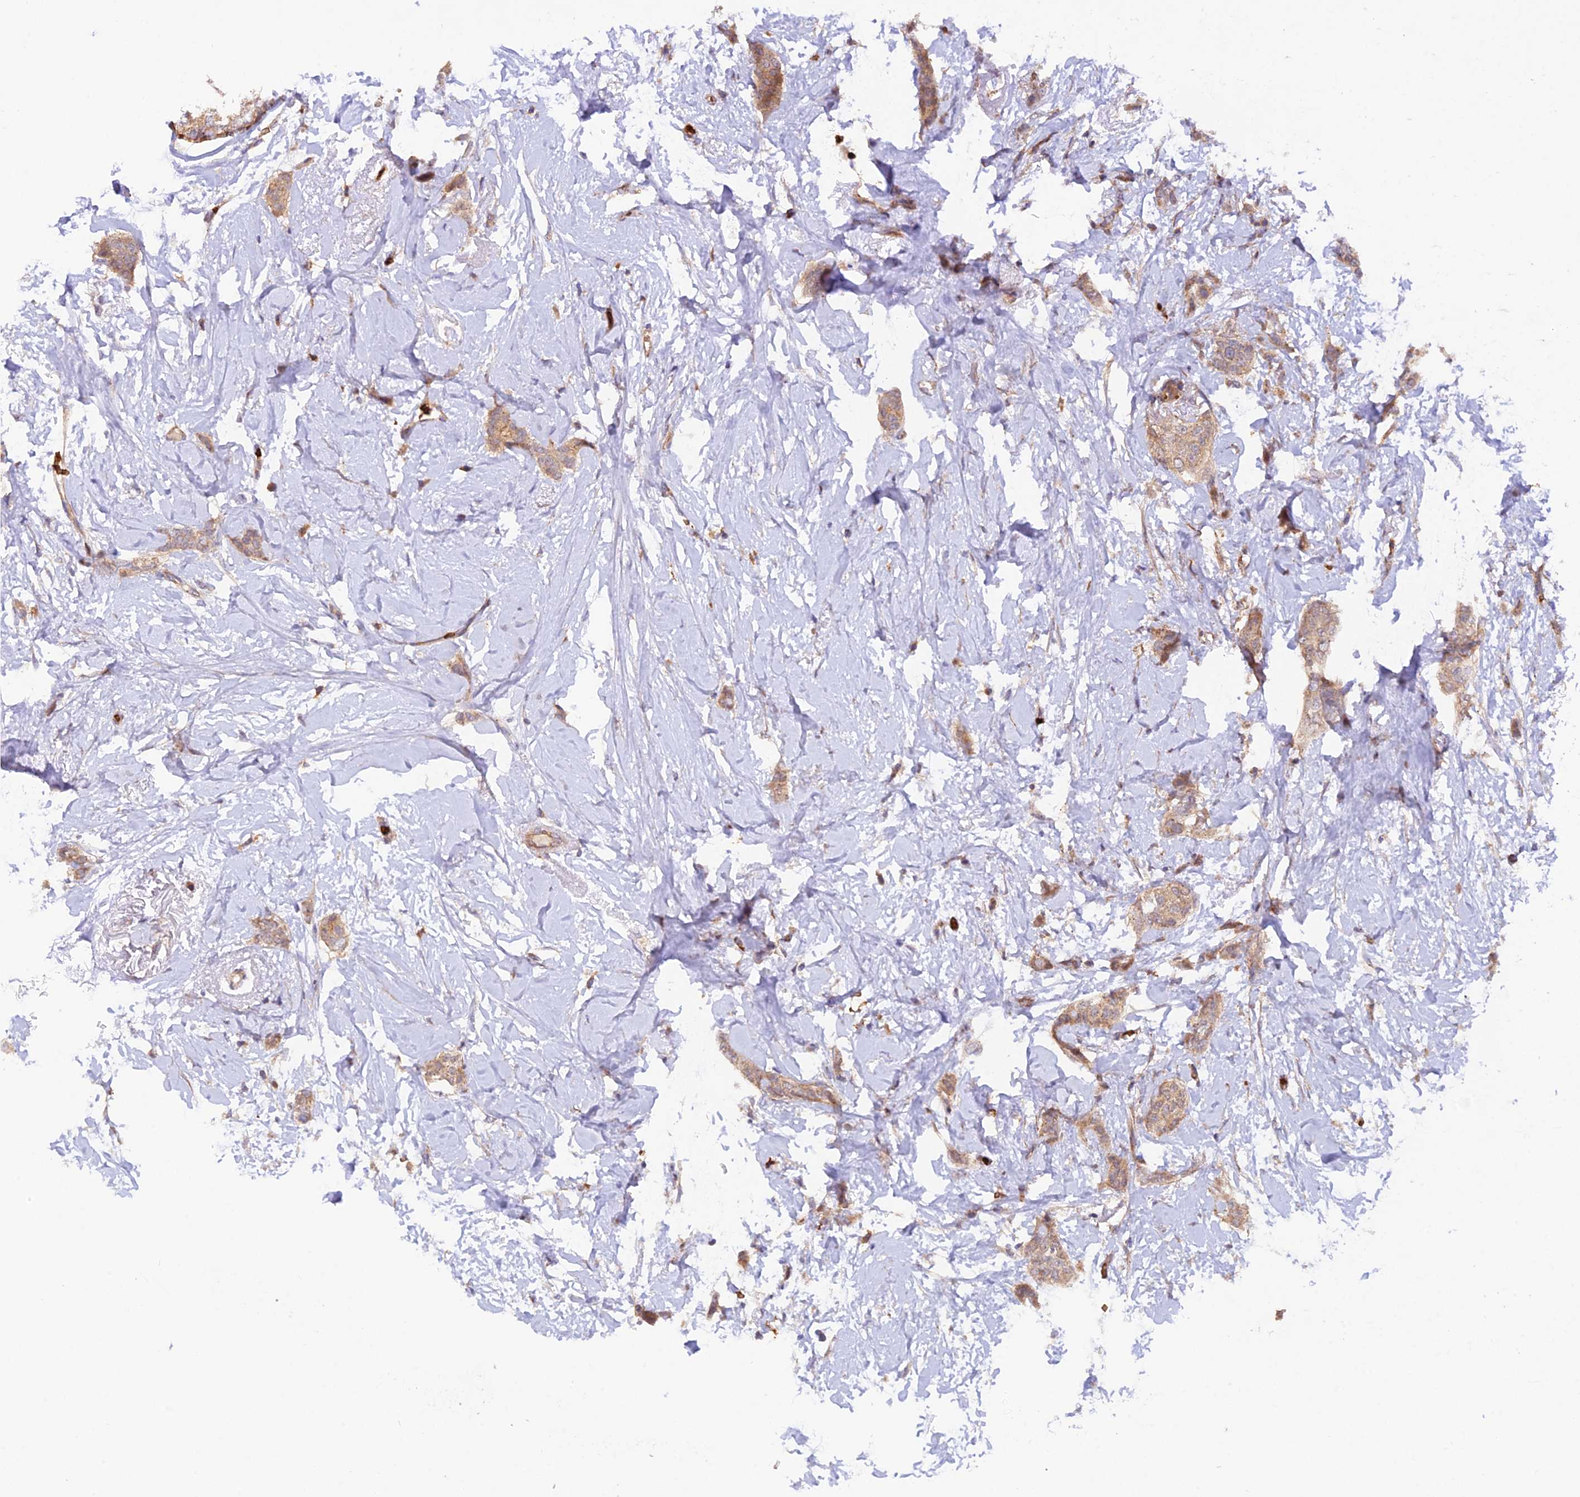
{"staining": {"intensity": "weak", "quantity": ">75%", "location": "cytoplasmic/membranous"}, "tissue": "breast cancer", "cell_type": "Tumor cells", "image_type": "cancer", "snomed": [{"axis": "morphology", "description": "Duct carcinoma"}, {"axis": "topography", "description": "Breast"}], "caption": "High-power microscopy captured an immunohistochemistry photomicrograph of breast invasive ductal carcinoma, revealing weak cytoplasmic/membranous expression in approximately >75% of tumor cells.", "gene": "WDFY4", "patient": {"sex": "female", "age": 72}}